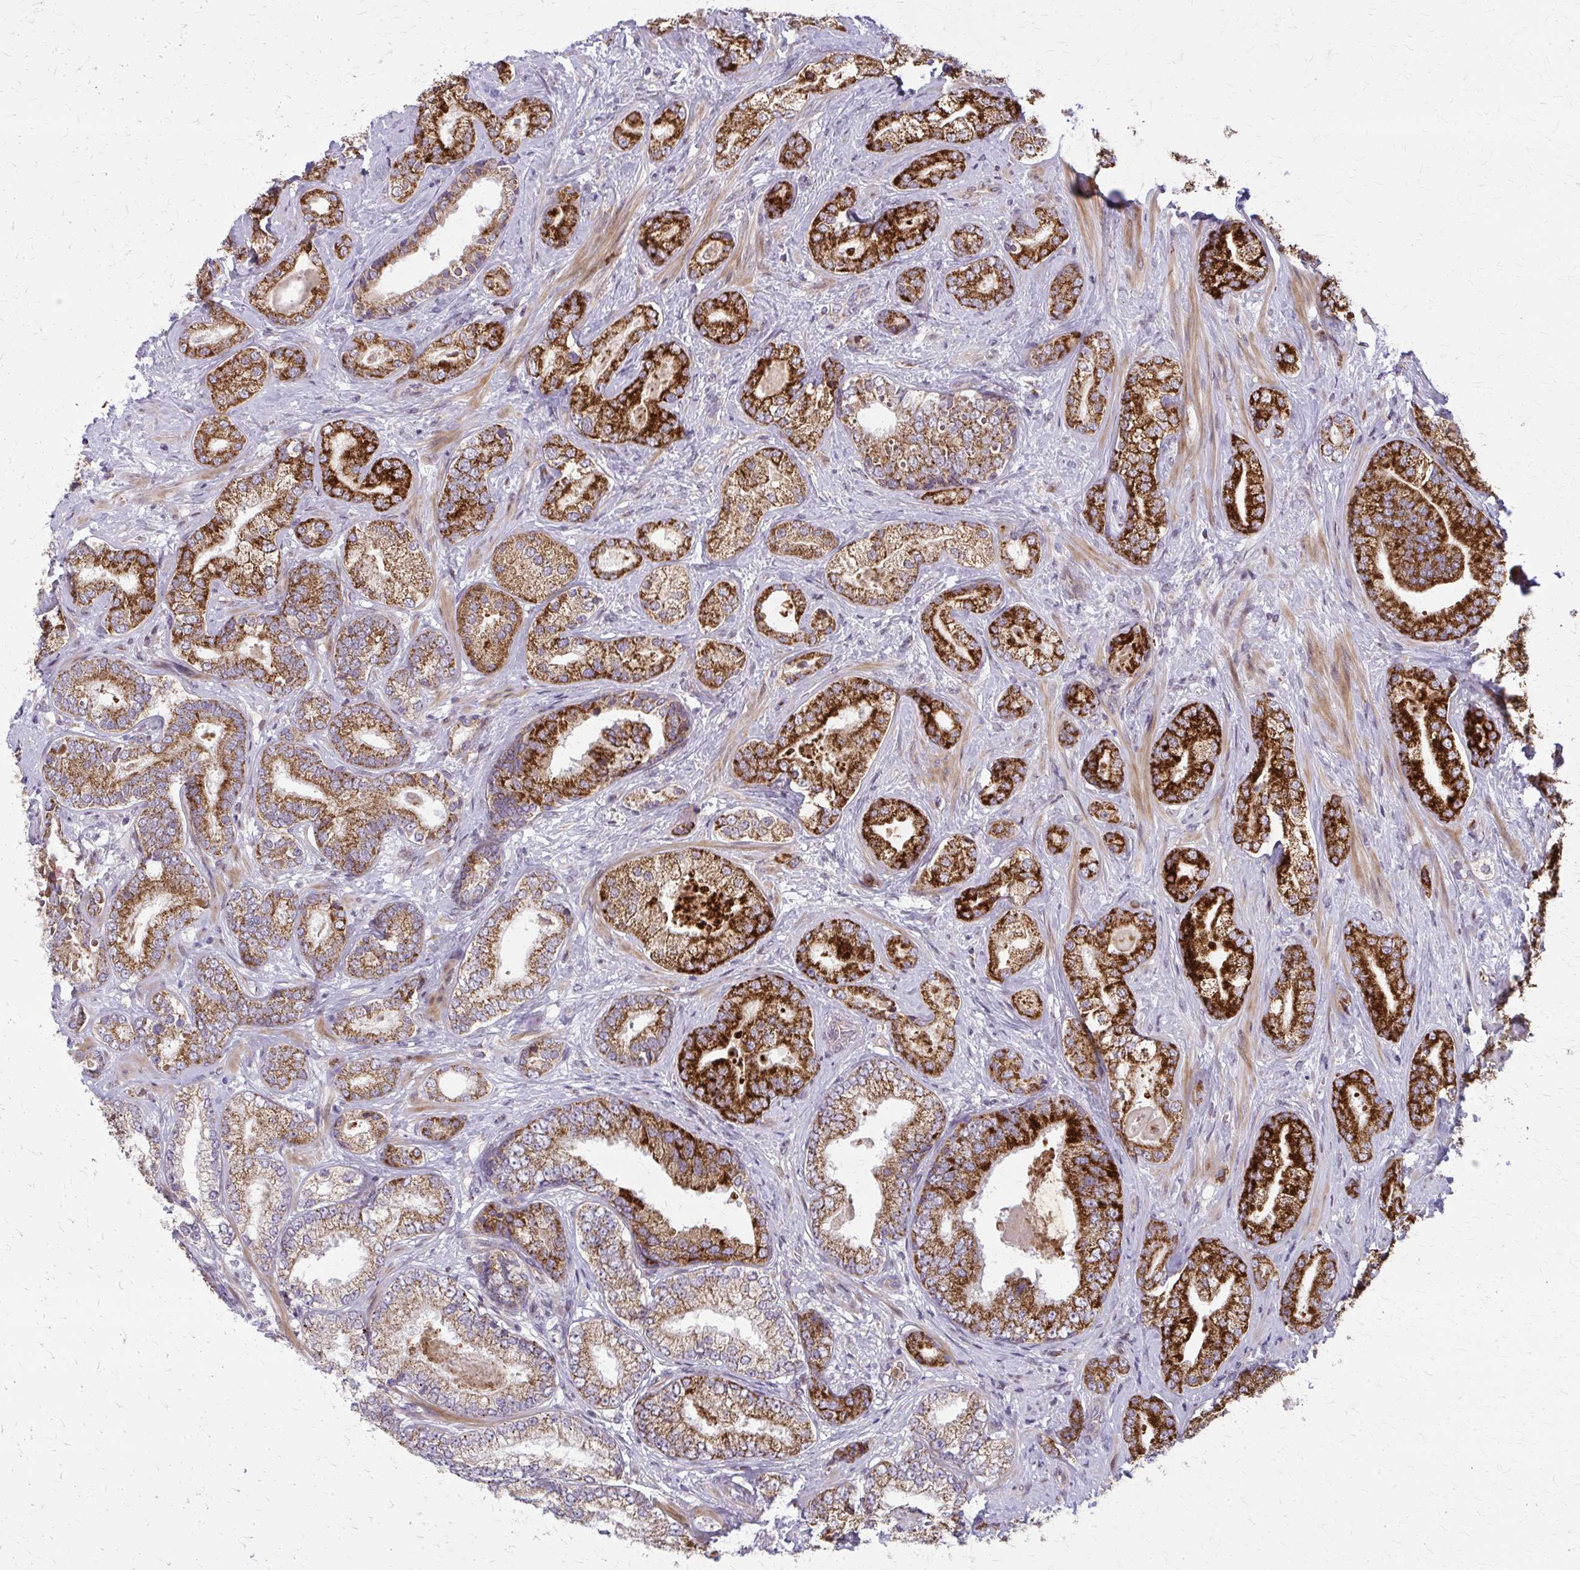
{"staining": {"intensity": "strong", "quantity": ">75%", "location": "cytoplasmic/membranous"}, "tissue": "prostate cancer", "cell_type": "Tumor cells", "image_type": "cancer", "snomed": [{"axis": "morphology", "description": "Adenocarcinoma, High grade"}, {"axis": "topography", "description": "Prostate"}], "caption": "DAB immunohistochemical staining of prostate adenocarcinoma (high-grade) reveals strong cytoplasmic/membranous protein expression in approximately >75% of tumor cells. The staining was performed using DAB (3,3'-diaminobenzidine), with brown indicating positive protein expression. Nuclei are stained blue with hematoxylin.", "gene": "MCCC1", "patient": {"sex": "male", "age": 62}}